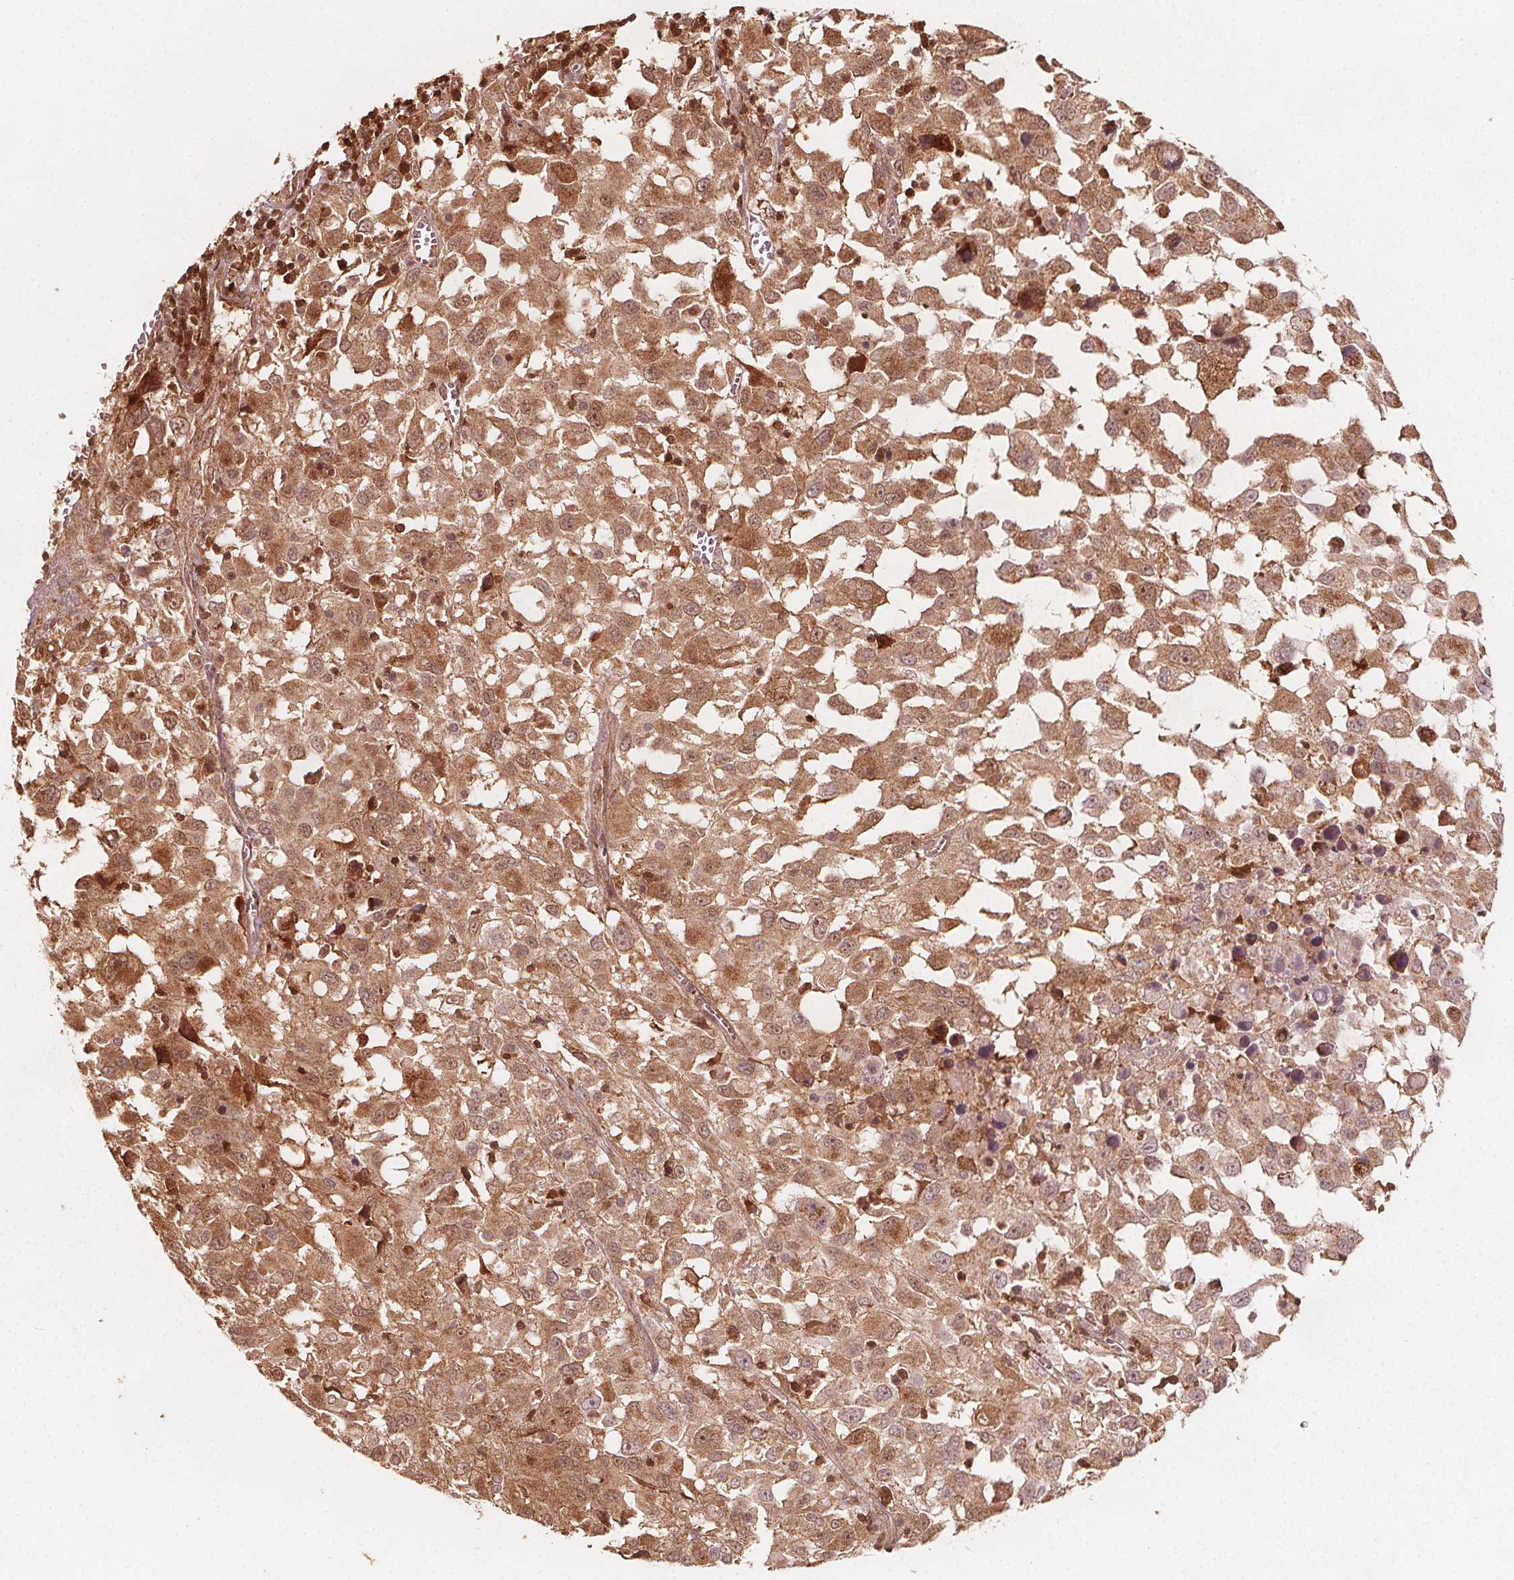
{"staining": {"intensity": "moderate", "quantity": ">75%", "location": "cytoplasmic/membranous"}, "tissue": "melanoma", "cell_type": "Tumor cells", "image_type": "cancer", "snomed": [{"axis": "morphology", "description": "Malignant melanoma, Metastatic site"}, {"axis": "topography", "description": "Soft tissue"}], "caption": "This is an image of immunohistochemistry (IHC) staining of malignant melanoma (metastatic site), which shows moderate positivity in the cytoplasmic/membranous of tumor cells.", "gene": "AIP", "patient": {"sex": "male", "age": 50}}